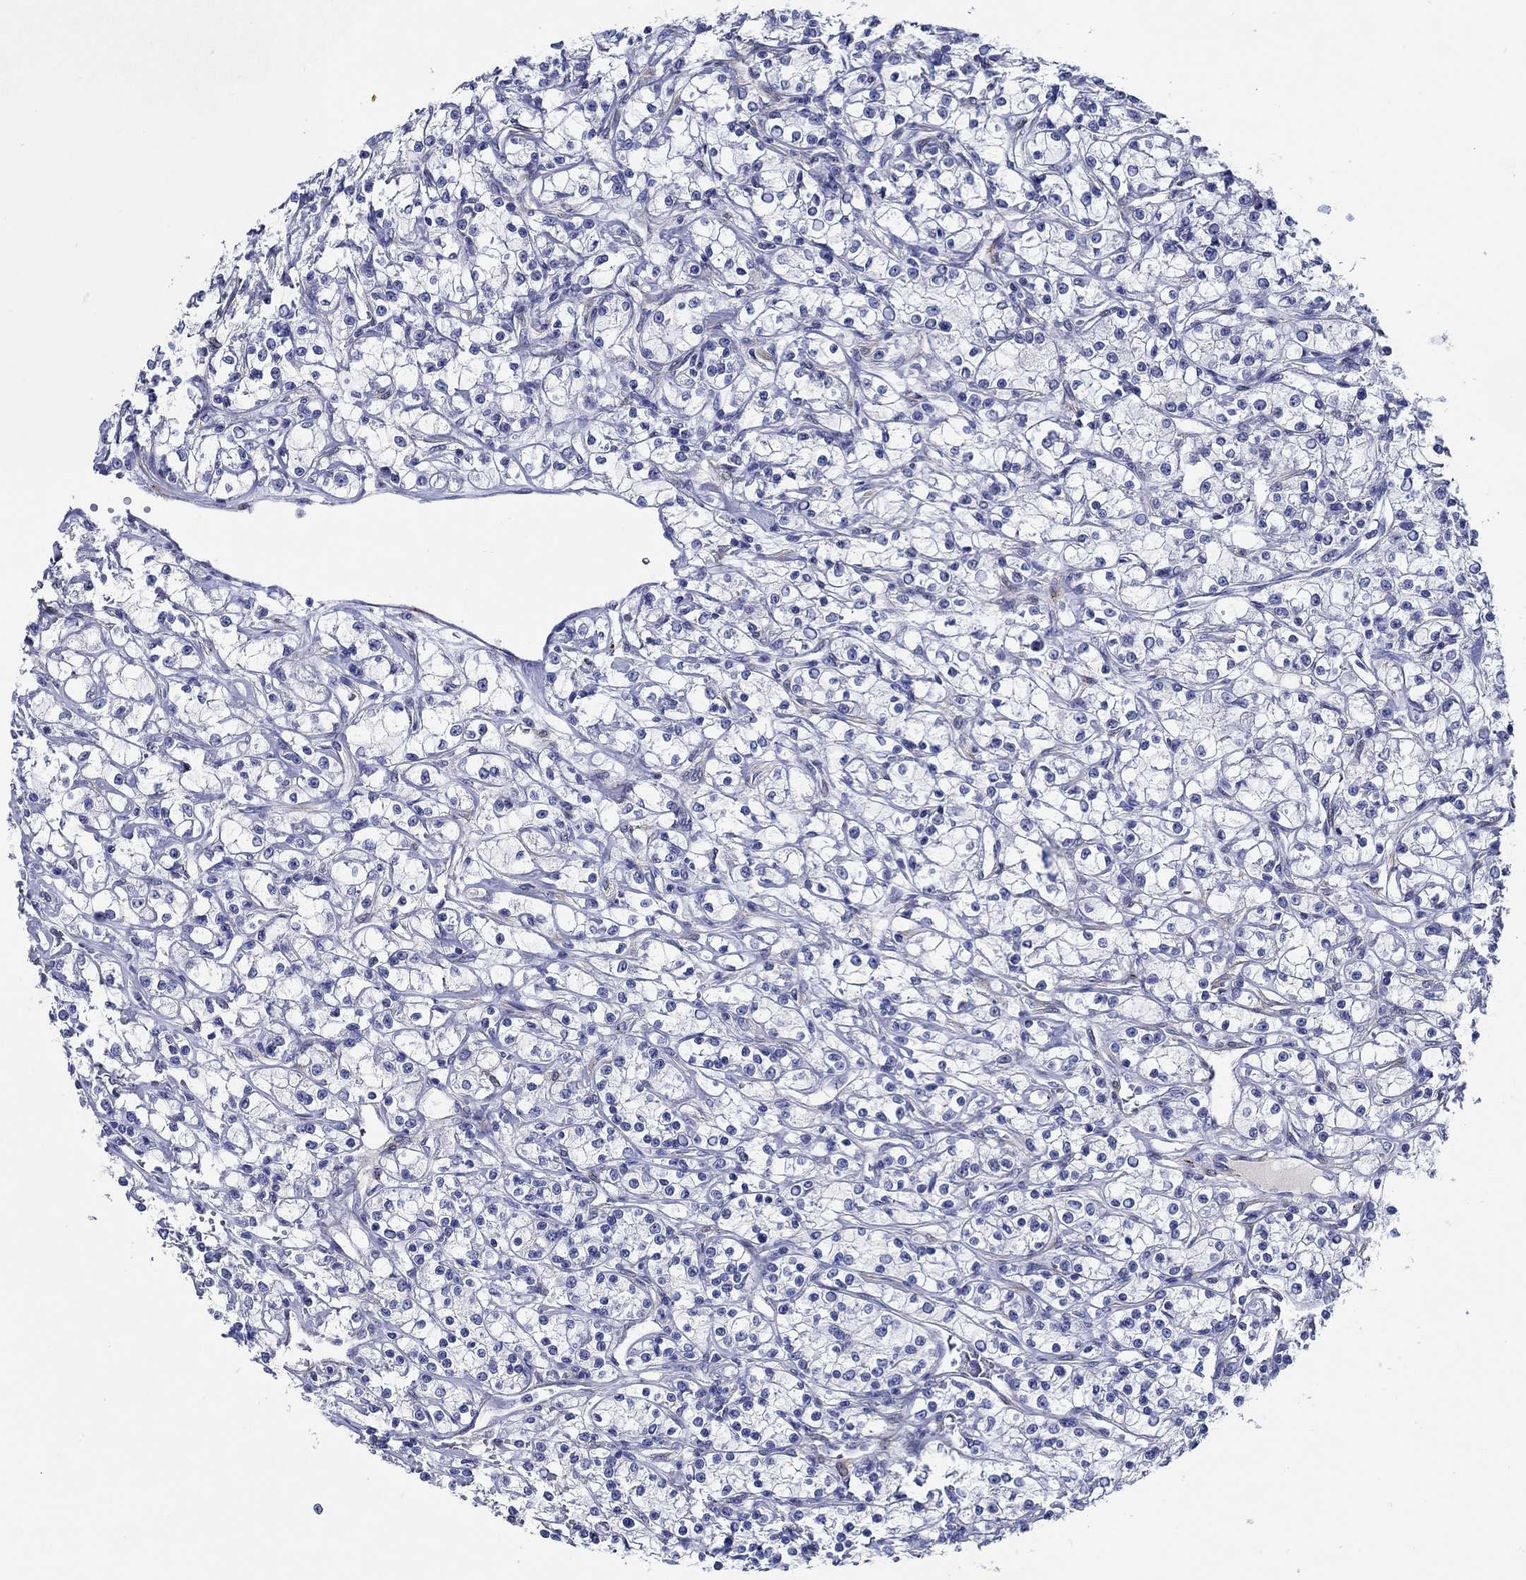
{"staining": {"intensity": "negative", "quantity": "none", "location": "none"}, "tissue": "renal cancer", "cell_type": "Tumor cells", "image_type": "cancer", "snomed": [{"axis": "morphology", "description": "Adenocarcinoma, NOS"}, {"axis": "topography", "description": "Kidney"}], "caption": "This is an immunohistochemistry (IHC) micrograph of human renal cancer. There is no expression in tumor cells.", "gene": "MC2R", "patient": {"sex": "female", "age": 59}}